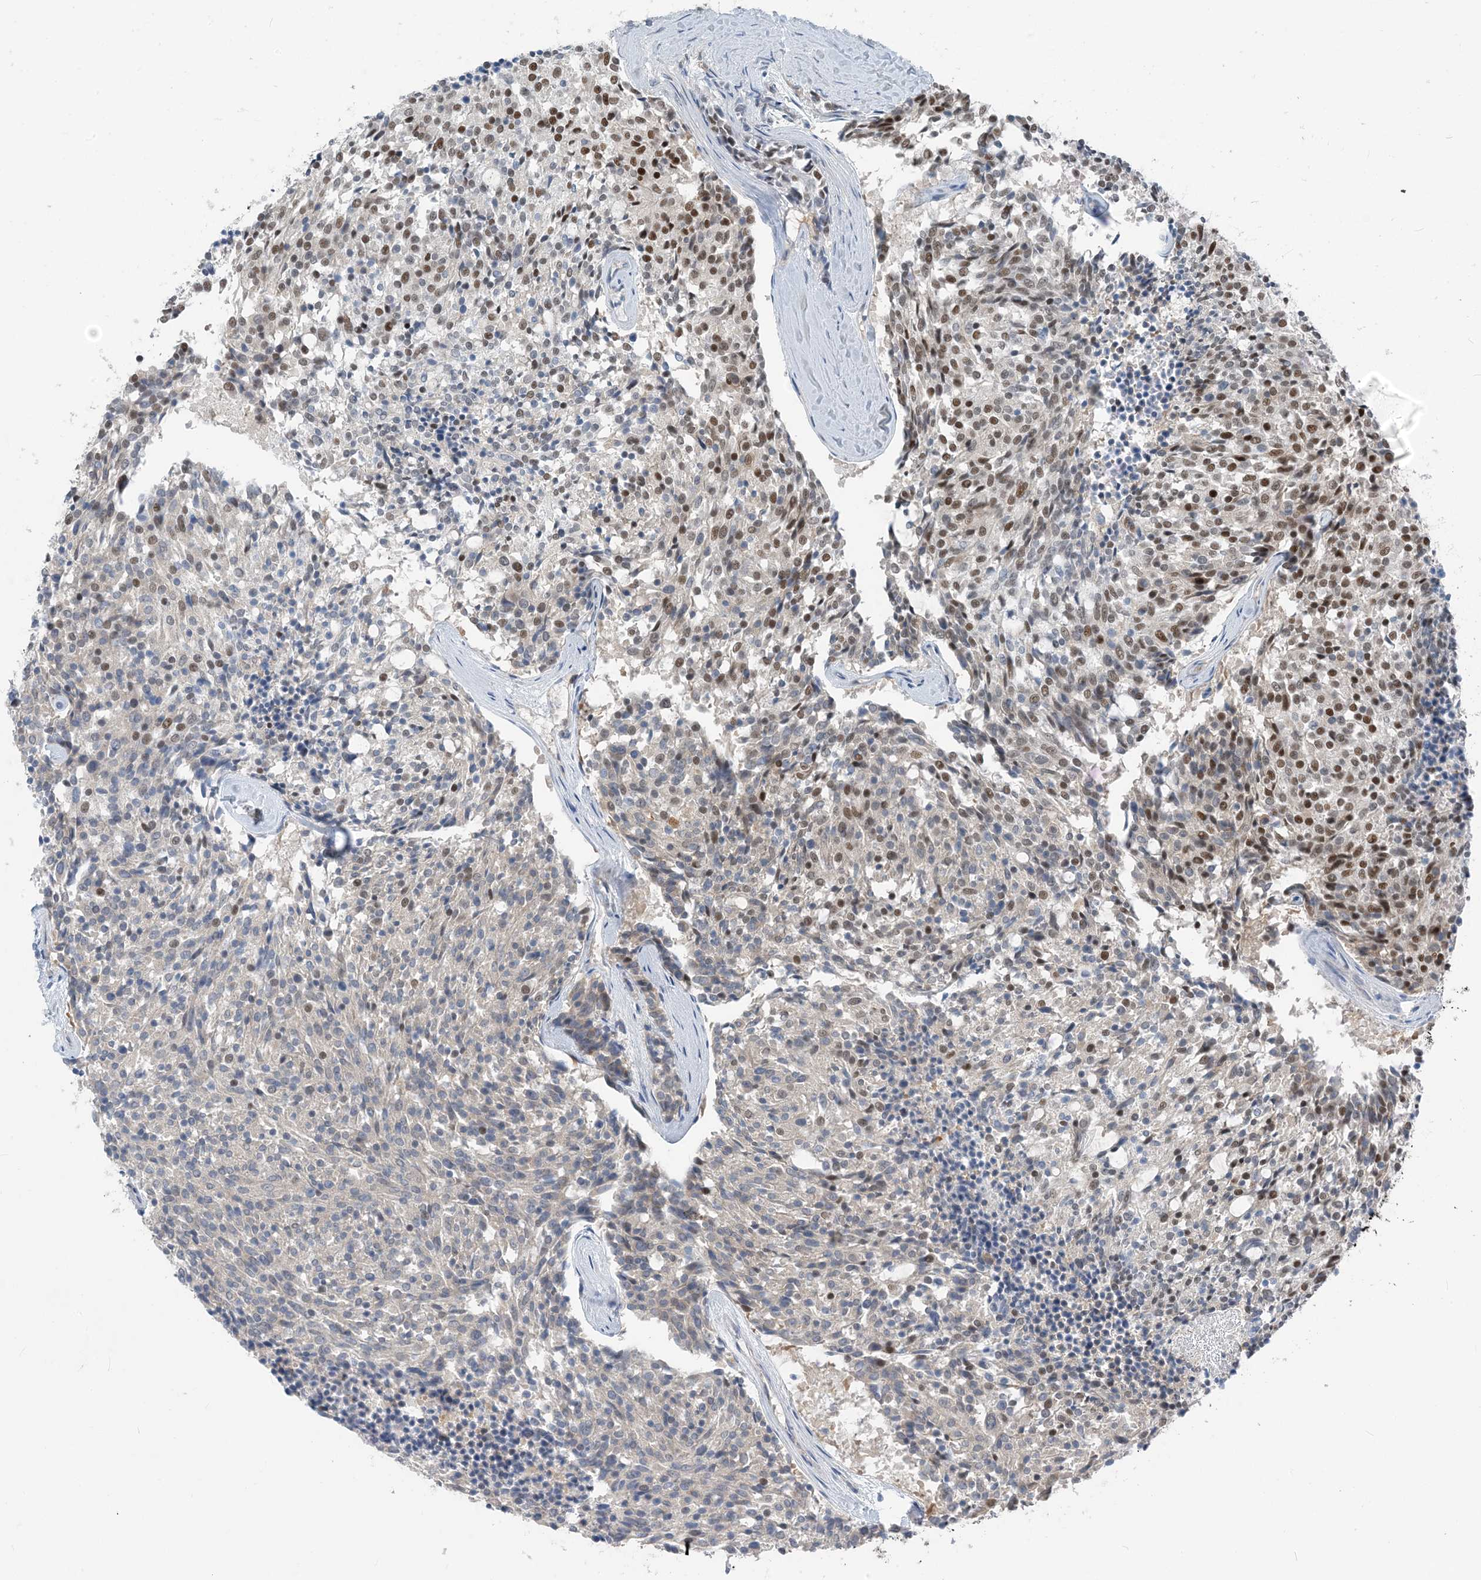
{"staining": {"intensity": "moderate", "quantity": "25%-75%", "location": "nuclear"}, "tissue": "carcinoid", "cell_type": "Tumor cells", "image_type": "cancer", "snomed": [{"axis": "morphology", "description": "Carcinoid, malignant, NOS"}, {"axis": "topography", "description": "Pancreas"}], "caption": "Carcinoid stained with DAB (3,3'-diaminobenzidine) IHC demonstrates medium levels of moderate nuclear positivity in approximately 25%-75% of tumor cells. (Brightfield microscopy of DAB IHC at high magnification).", "gene": "ZC3H12A", "patient": {"sex": "female", "age": 54}}